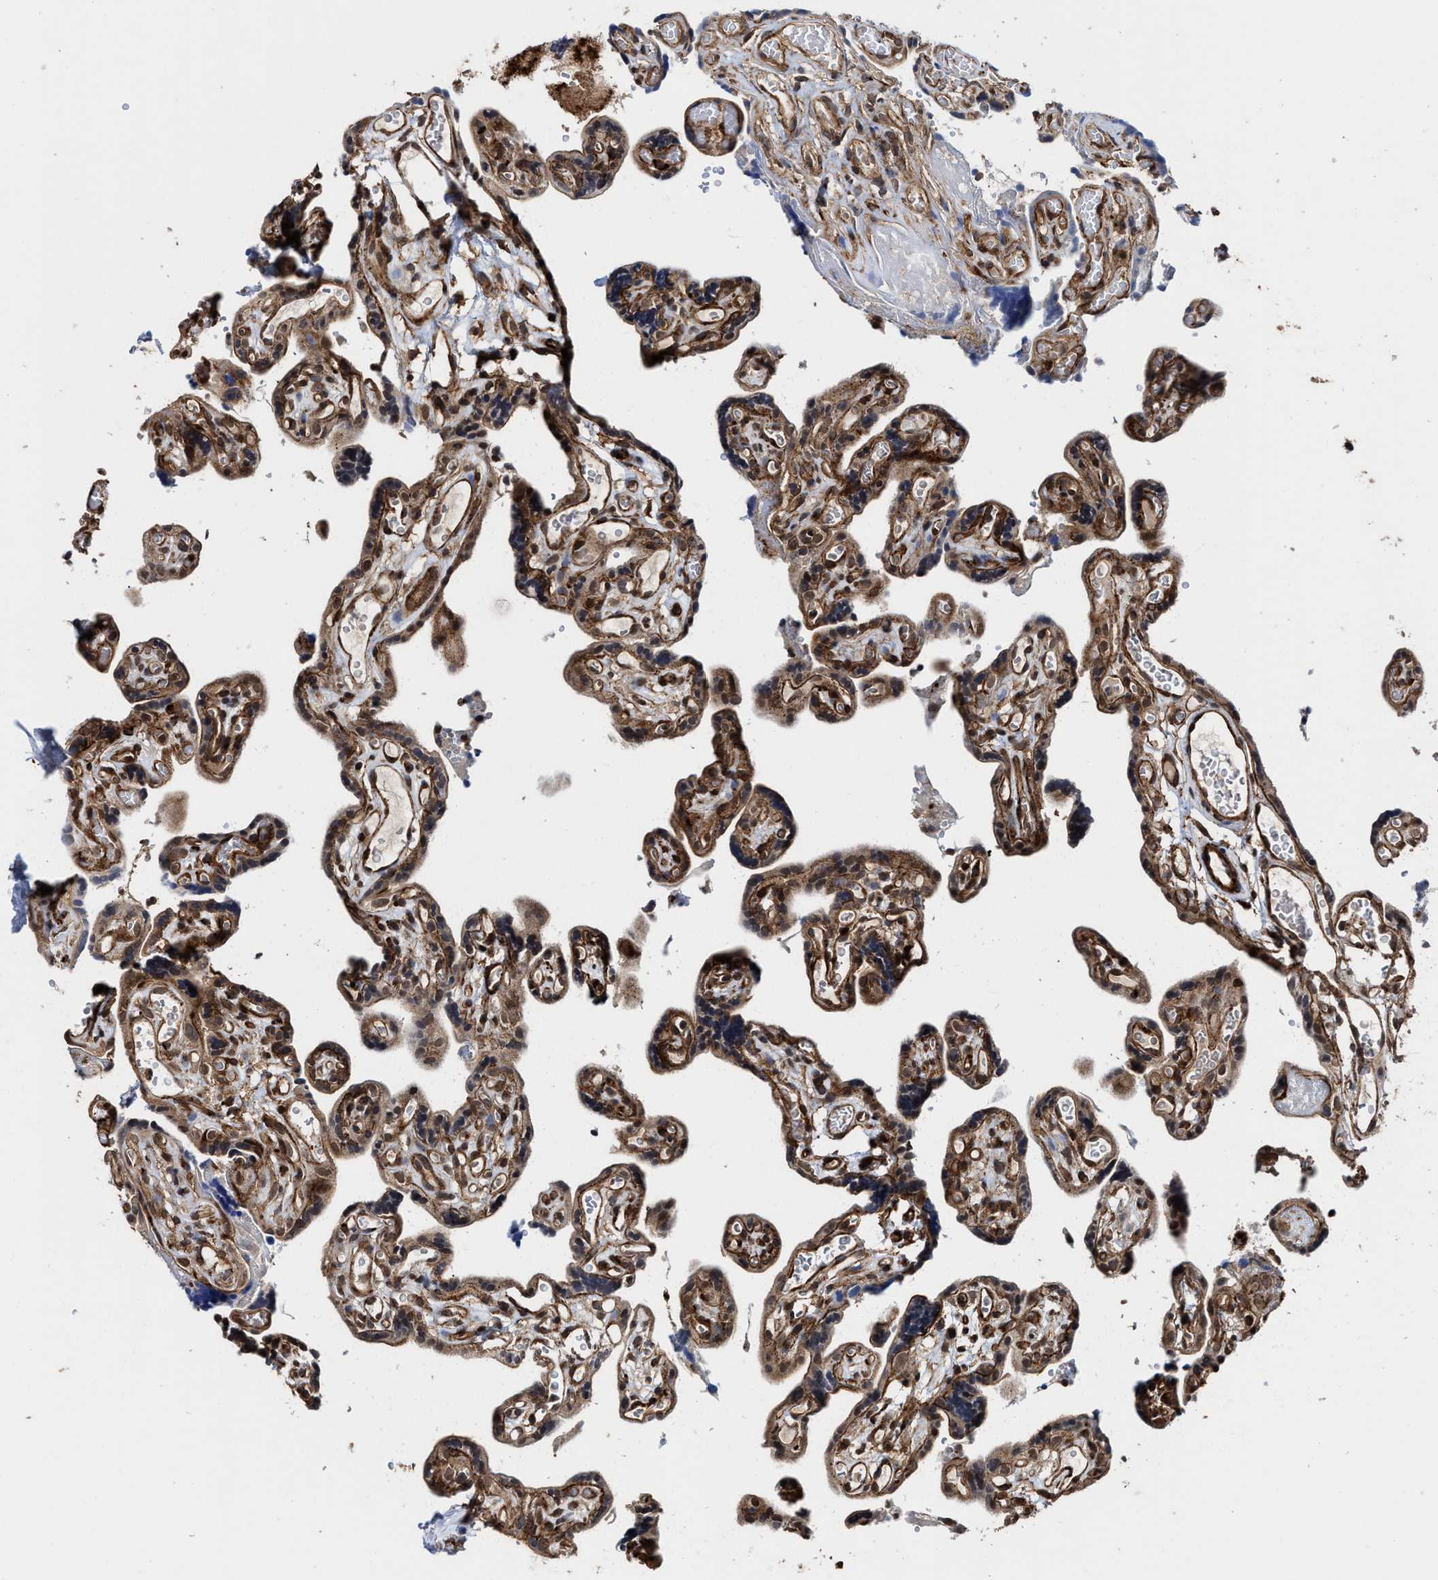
{"staining": {"intensity": "moderate", "quantity": ">75%", "location": "cytoplasmic/membranous"}, "tissue": "placenta", "cell_type": "Decidual cells", "image_type": "normal", "snomed": [{"axis": "morphology", "description": "Normal tissue, NOS"}, {"axis": "topography", "description": "Placenta"}], "caption": "This image displays normal placenta stained with IHC to label a protein in brown. The cytoplasmic/membranous of decidual cells show moderate positivity for the protein. Nuclei are counter-stained blue.", "gene": "SEPTIN2", "patient": {"sex": "female", "age": 30}}